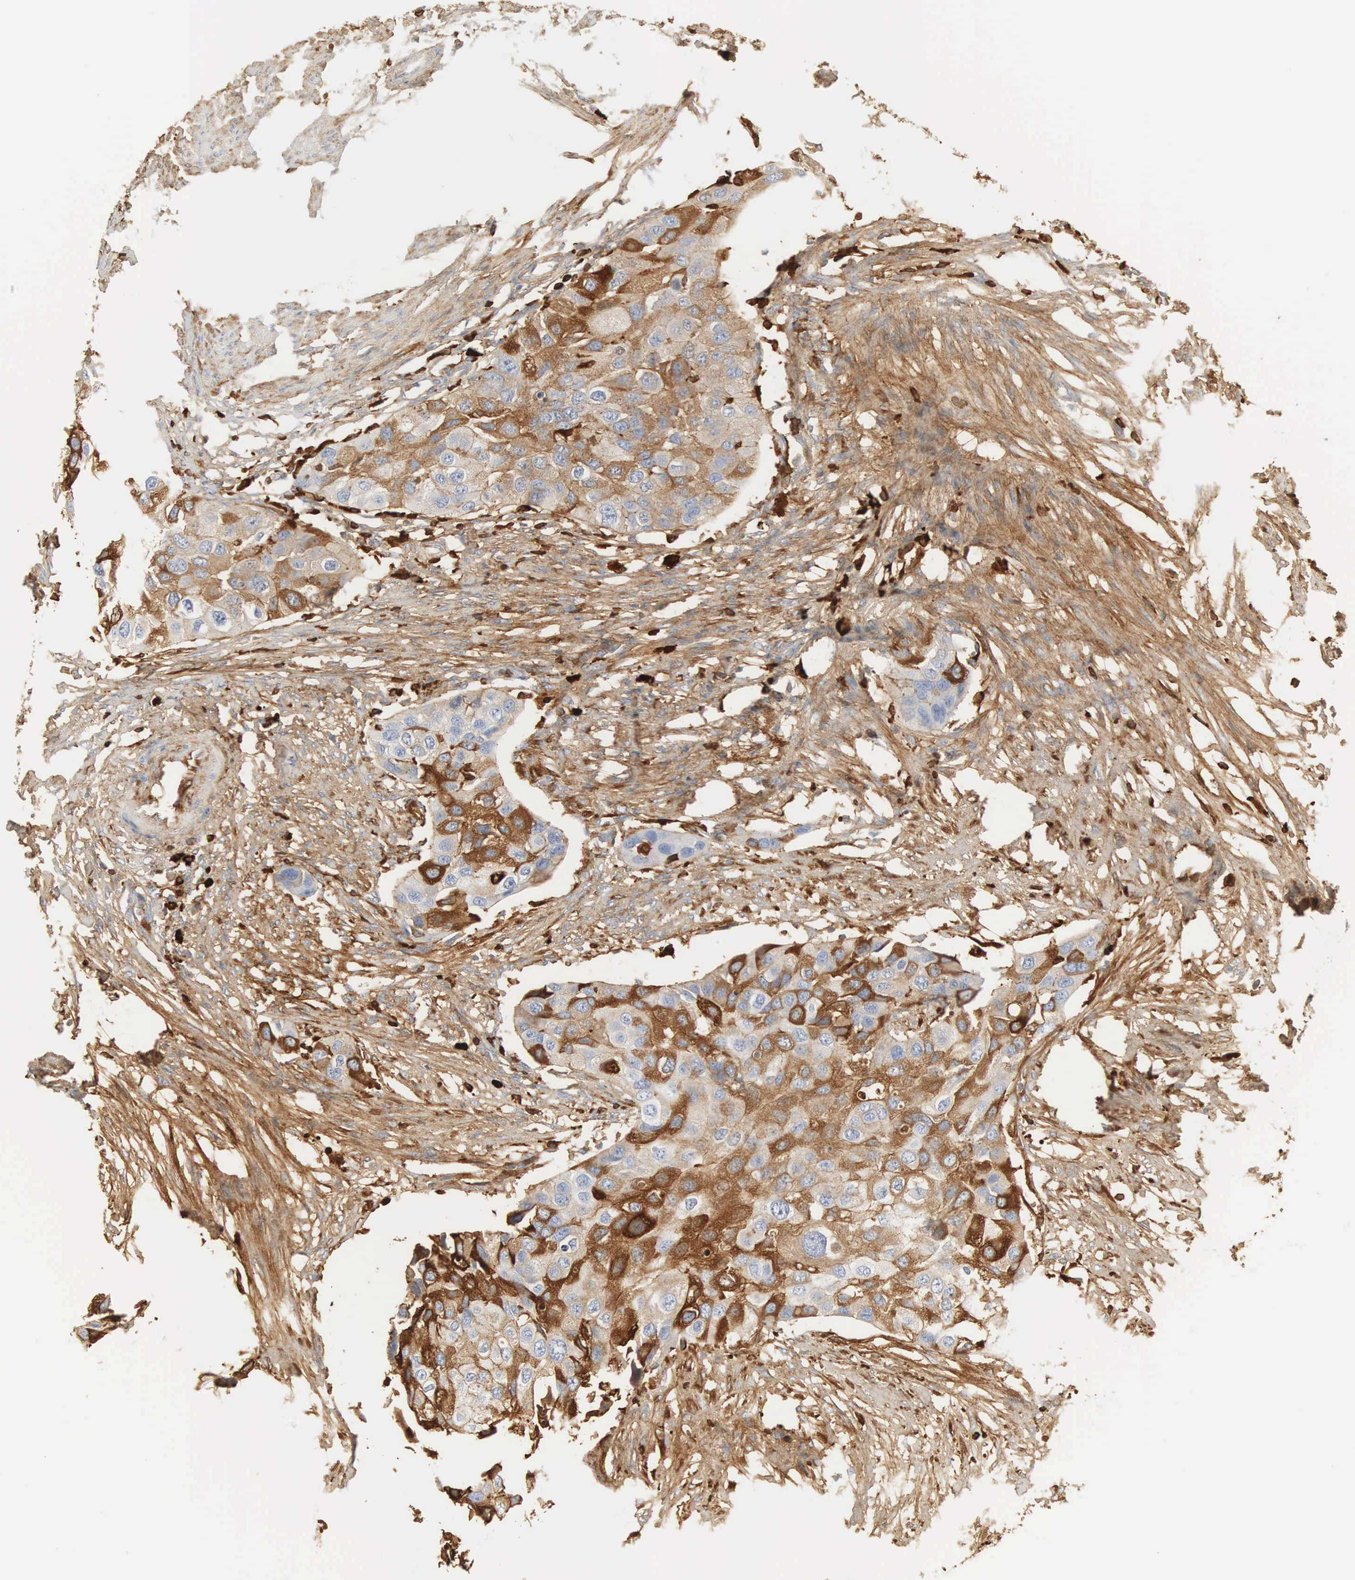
{"staining": {"intensity": "moderate", "quantity": "25%-75%", "location": "cytoplasmic/membranous"}, "tissue": "urothelial cancer", "cell_type": "Tumor cells", "image_type": "cancer", "snomed": [{"axis": "morphology", "description": "Urothelial carcinoma, High grade"}, {"axis": "topography", "description": "Urinary bladder"}], "caption": "Immunohistochemical staining of human urothelial cancer displays medium levels of moderate cytoplasmic/membranous expression in approximately 25%-75% of tumor cells. (Stains: DAB (3,3'-diaminobenzidine) in brown, nuclei in blue, Microscopy: brightfield microscopy at high magnification).", "gene": "IGLC3", "patient": {"sex": "male", "age": 55}}